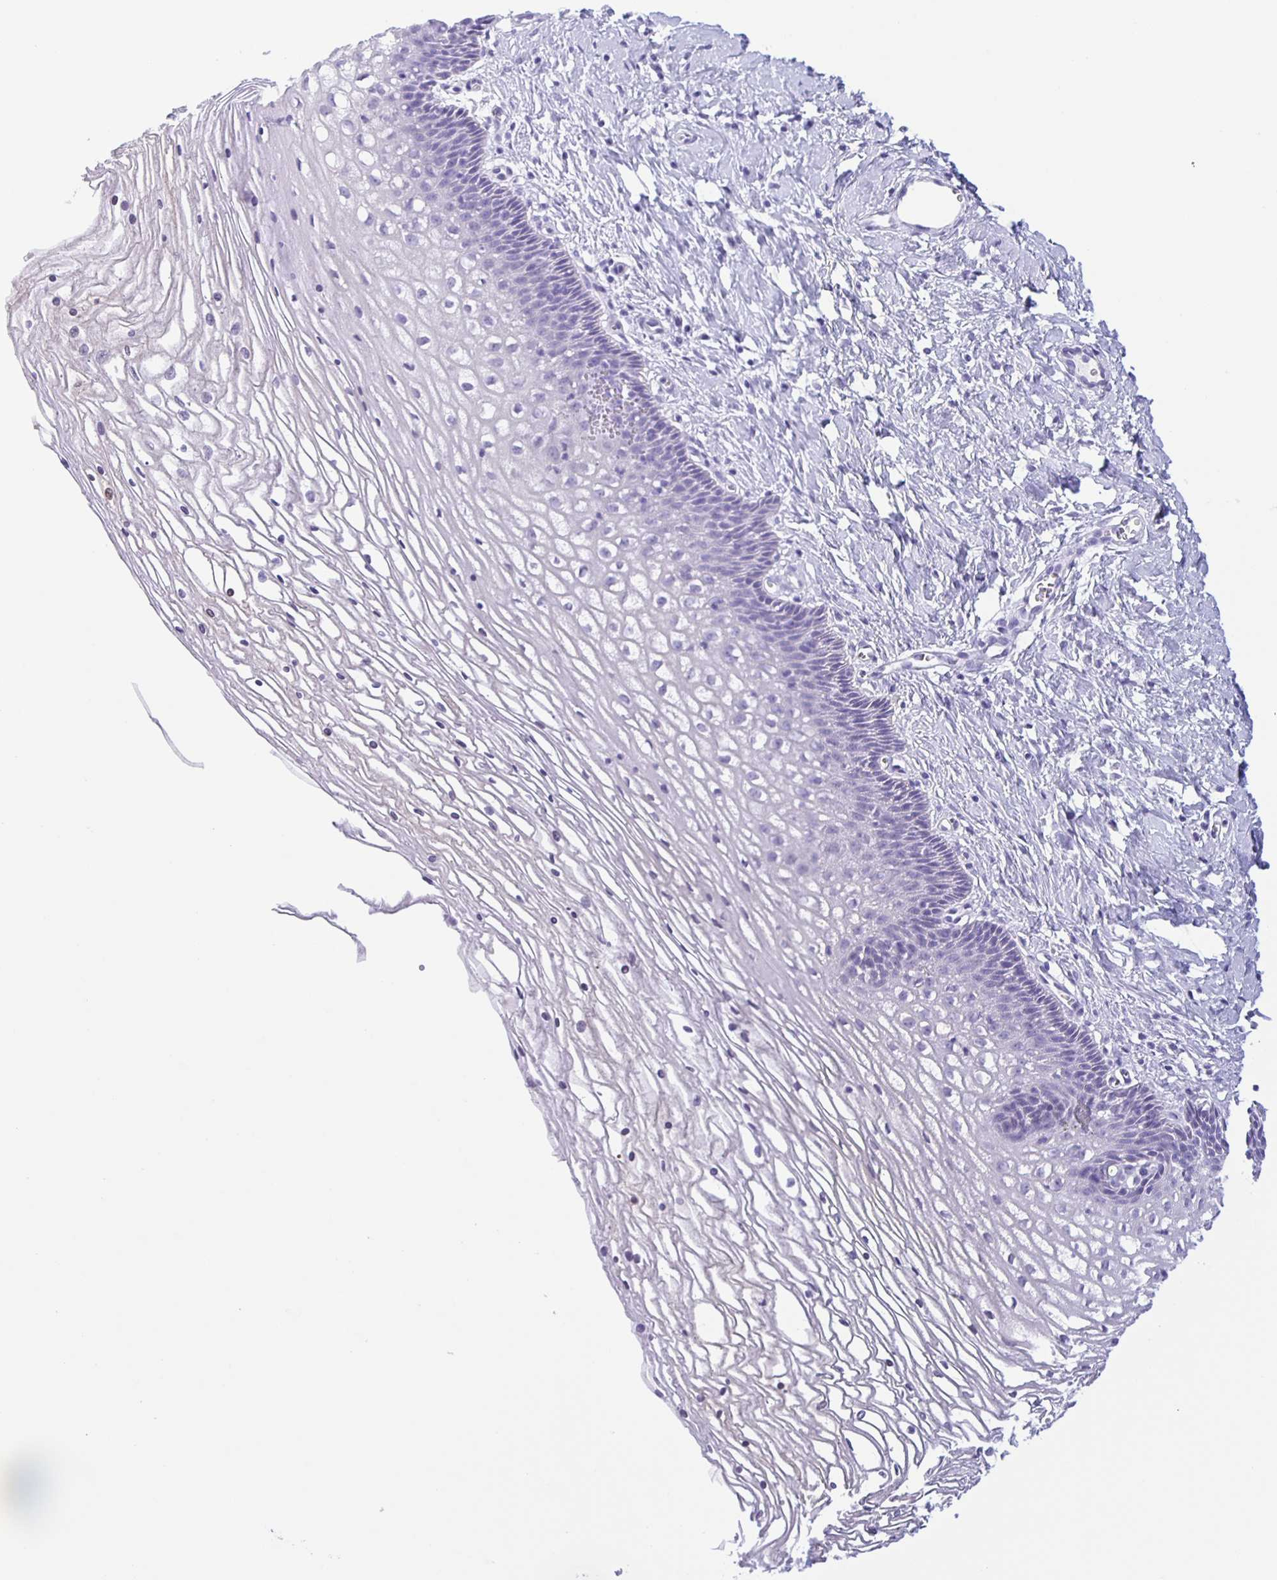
{"staining": {"intensity": "negative", "quantity": "none", "location": "none"}, "tissue": "cervix", "cell_type": "Glandular cells", "image_type": "normal", "snomed": [{"axis": "morphology", "description": "Normal tissue, NOS"}, {"axis": "topography", "description": "Cervix"}], "caption": "This is an immunohistochemistry histopathology image of unremarkable human cervix. There is no positivity in glandular cells.", "gene": "TGIF2LX", "patient": {"sex": "female", "age": 36}}